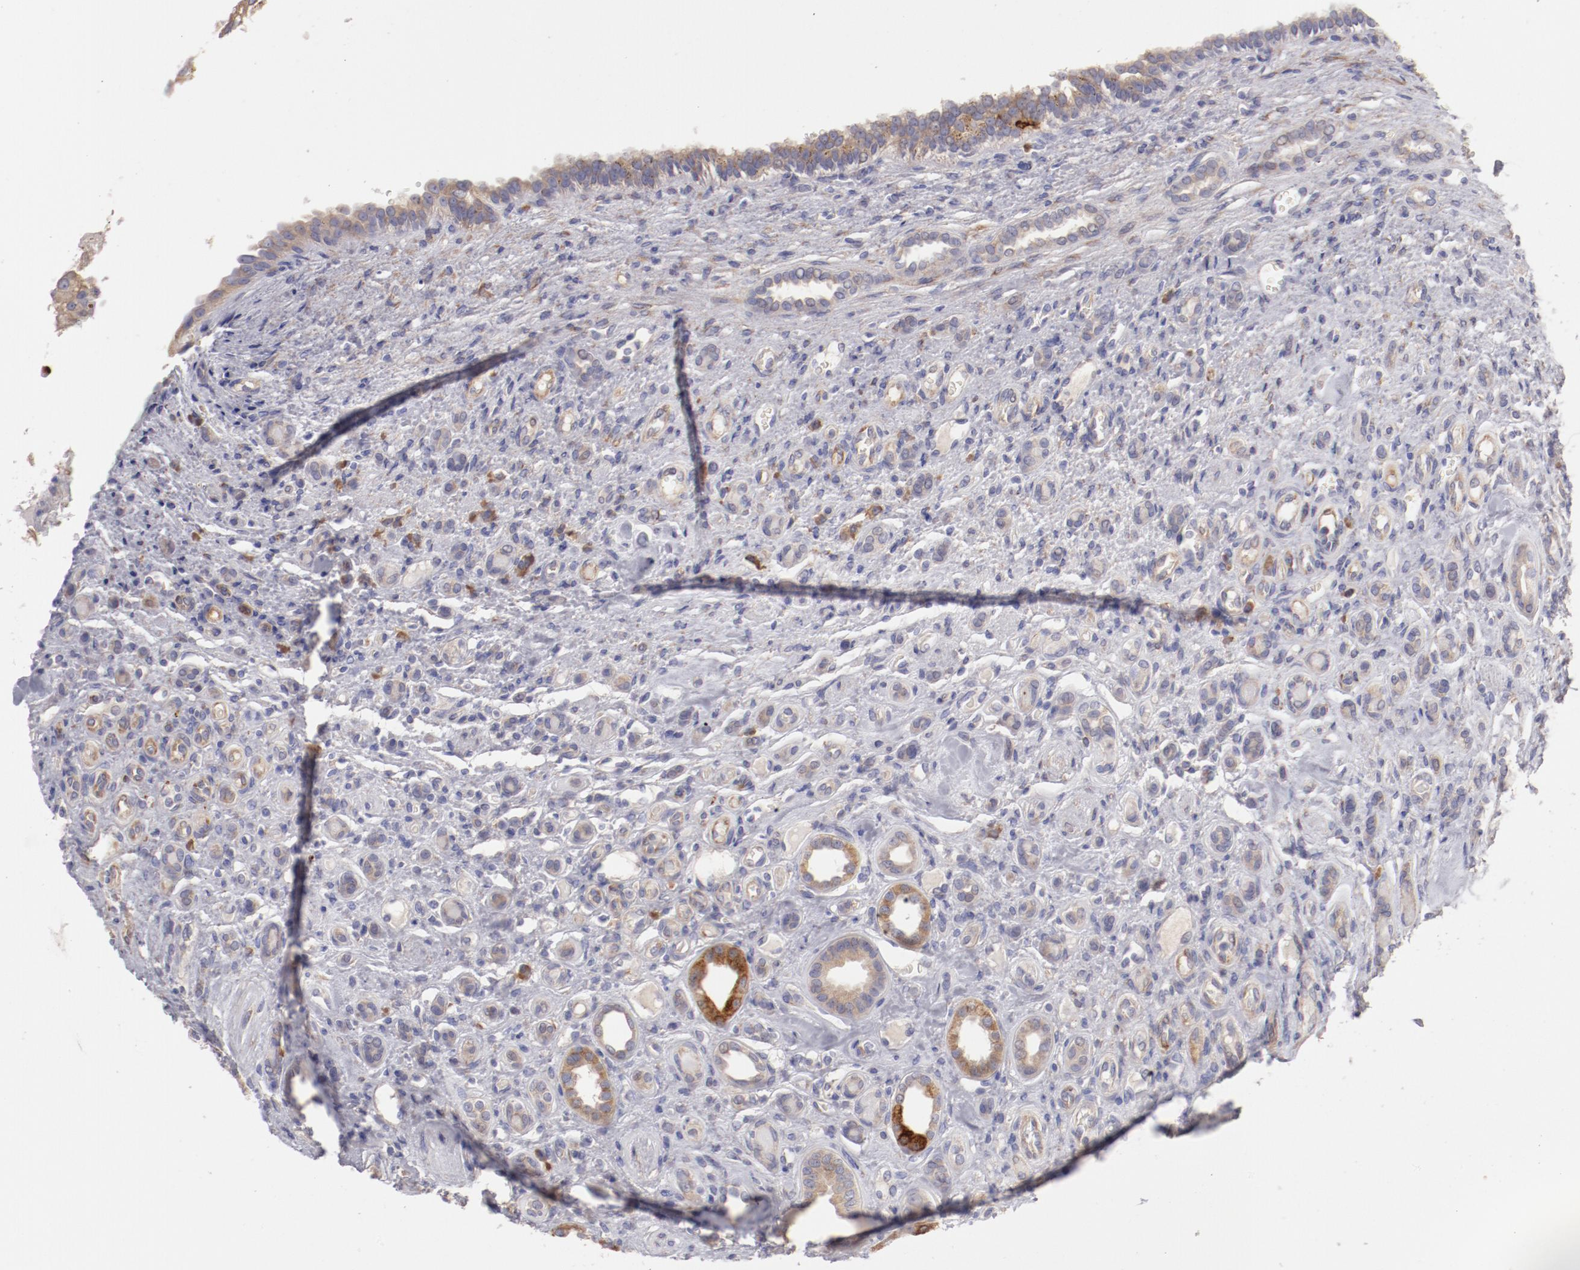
{"staining": {"intensity": "weak", "quantity": "25%-75%", "location": "cytoplasmic/membranous"}, "tissue": "renal cancer", "cell_type": "Tumor cells", "image_type": "cancer", "snomed": [{"axis": "morphology", "description": "Inflammation, NOS"}, {"axis": "morphology", "description": "Adenocarcinoma, NOS"}, {"axis": "topography", "description": "Kidney"}], "caption": "The micrograph shows a brown stain indicating the presence of a protein in the cytoplasmic/membranous of tumor cells in renal cancer (adenocarcinoma).", "gene": "ENTPD5", "patient": {"sex": "male", "age": 68}}